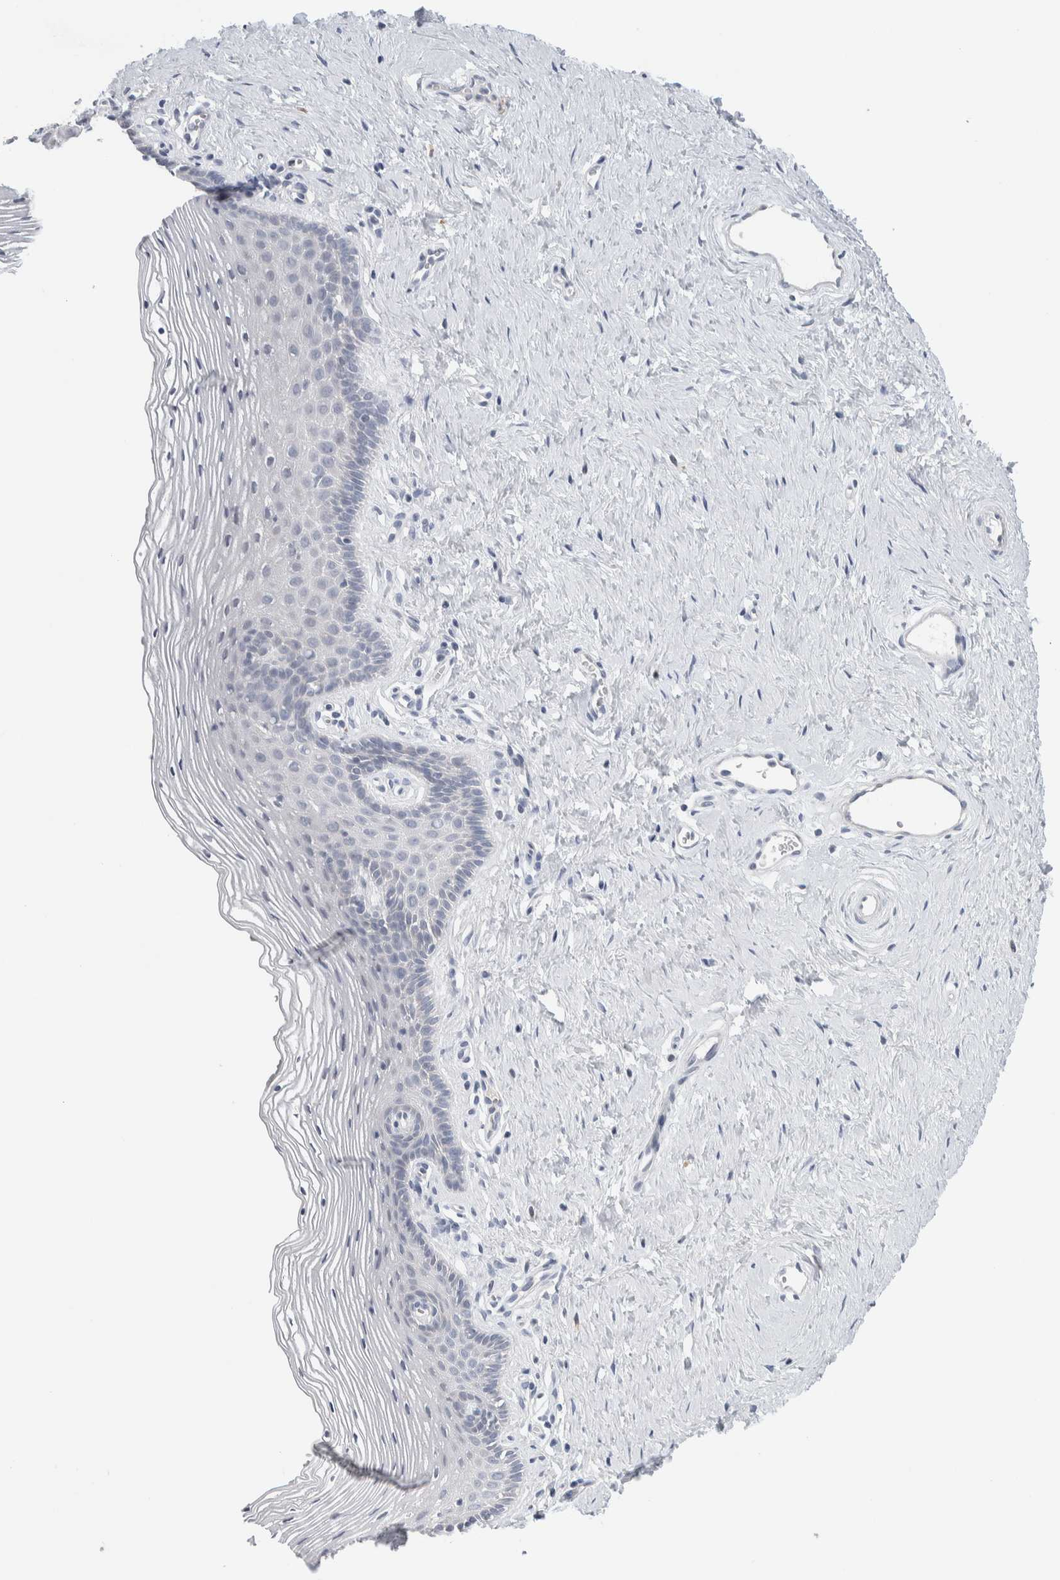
{"staining": {"intensity": "negative", "quantity": "none", "location": "none"}, "tissue": "vagina", "cell_type": "Squamous epithelial cells", "image_type": "normal", "snomed": [{"axis": "morphology", "description": "Normal tissue, NOS"}, {"axis": "topography", "description": "Vagina"}], "caption": "The IHC histopathology image has no significant expression in squamous epithelial cells of vagina. (Immunohistochemistry (ihc), brightfield microscopy, high magnification).", "gene": "SCN2A", "patient": {"sex": "female", "age": 32}}